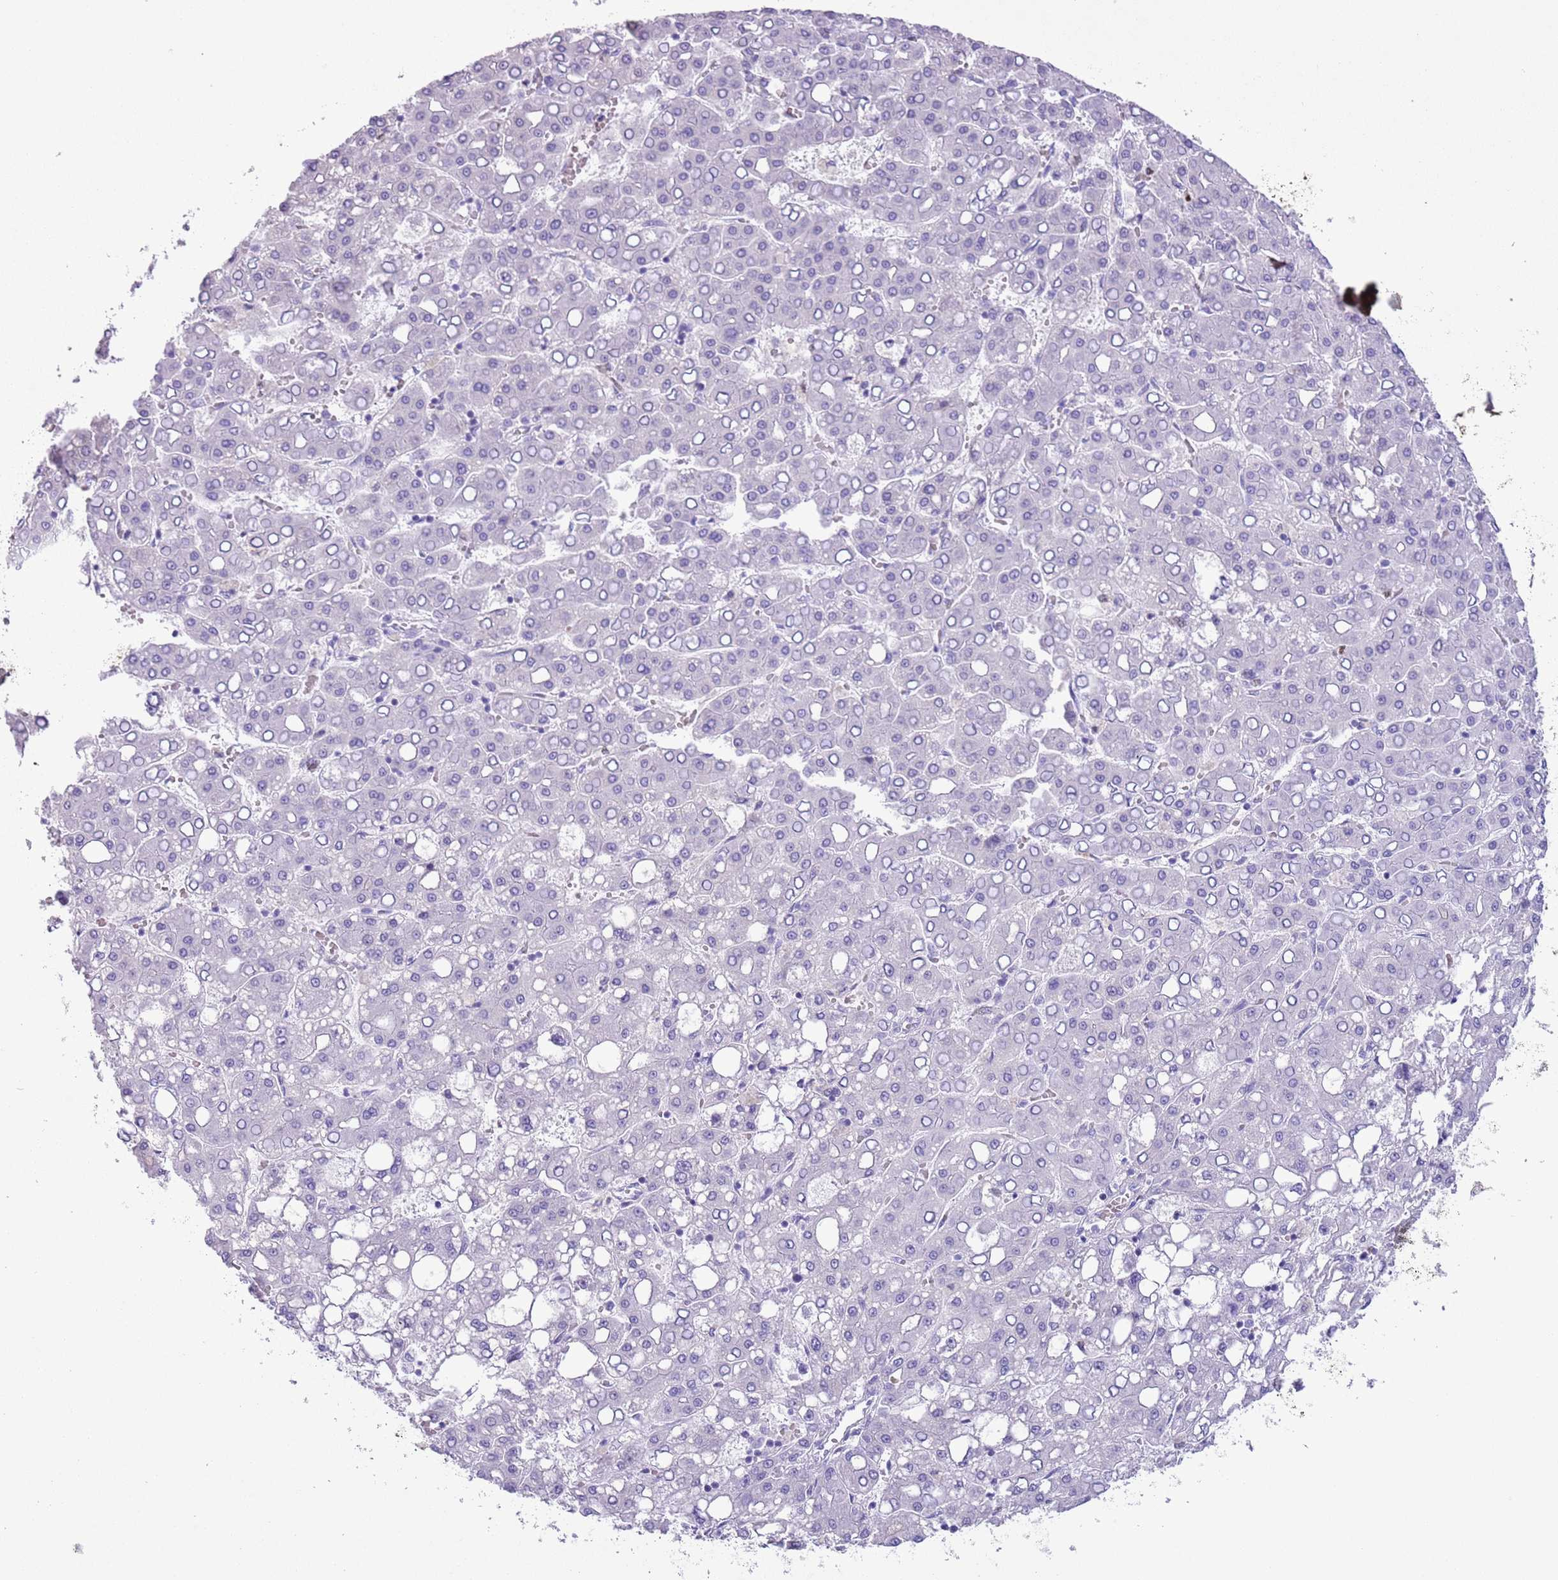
{"staining": {"intensity": "negative", "quantity": "none", "location": "none"}, "tissue": "liver cancer", "cell_type": "Tumor cells", "image_type": "cancer", "snomed": [{"axis": "morphology", "description": "Carcinoma, Hepatocellular, NOS"}, {"axis": "topography", "description": "Liver"}], "caption": "IHC histopathology image of neoplastic tissue: human hepatocellular carcinoma (liver) stained with DAB demonstrates no significant protein positivity in tumor cells.", "gene": "SLC7A14", "patient": {"sex": "male", "age": 65}}